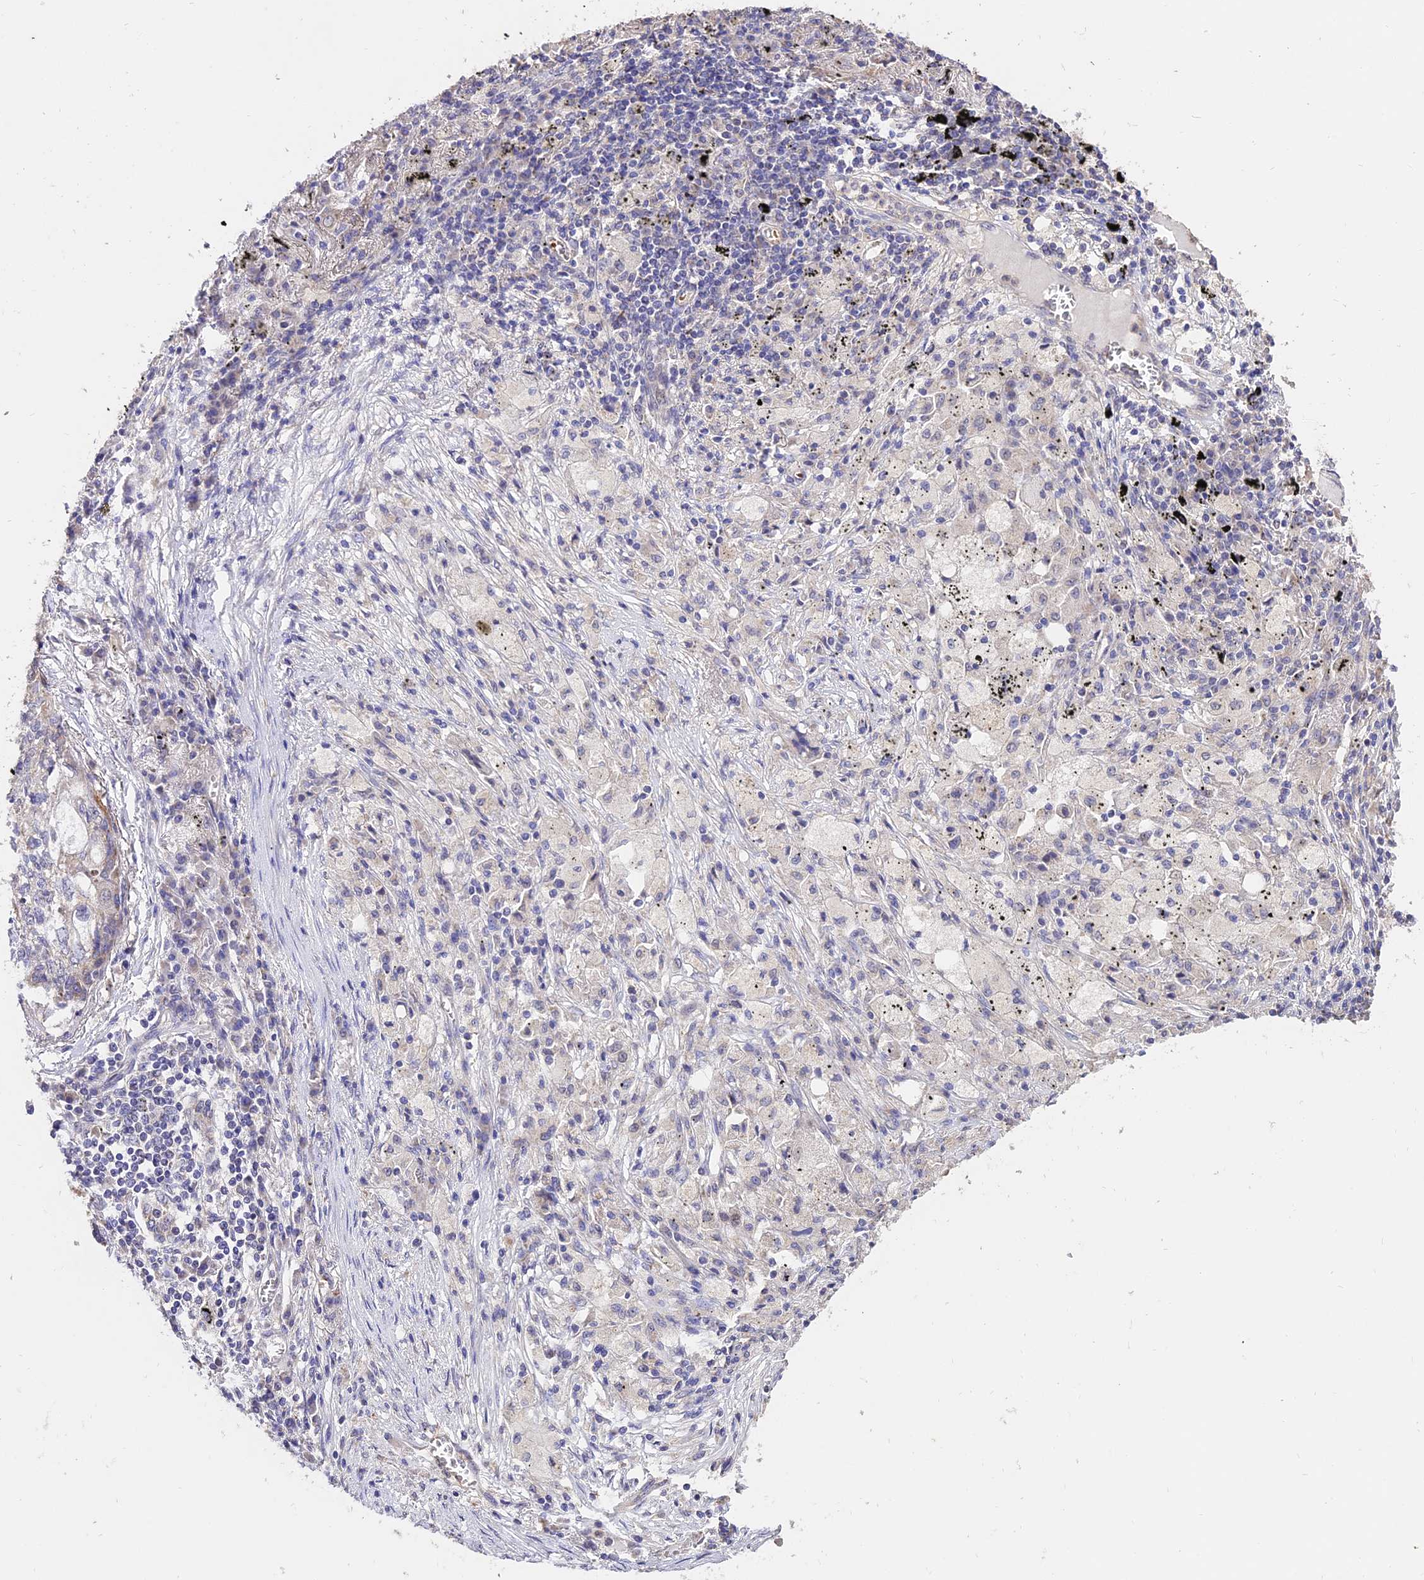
{"staining": {"intensity": "weak", "quantity": "<25%", "location": "cytoplasmic/membranous"}, "tissue": "lung cancer", "cell_type": "Tumor cells", "image_type": "cancer", "snomed": [{"axis": "morphology", "description": "Squamous cell carcinoma, NOS"}, {"axis": "topography", "description": "Lung"}], "caption": "DAB (3,3'-diaminobenzidine) immunohistochemical staining of human lung cancer demonstrates no significant staining in tumor cells.", "gene": "WDR5B", "patient": {"sex": "female", "age": 63}}